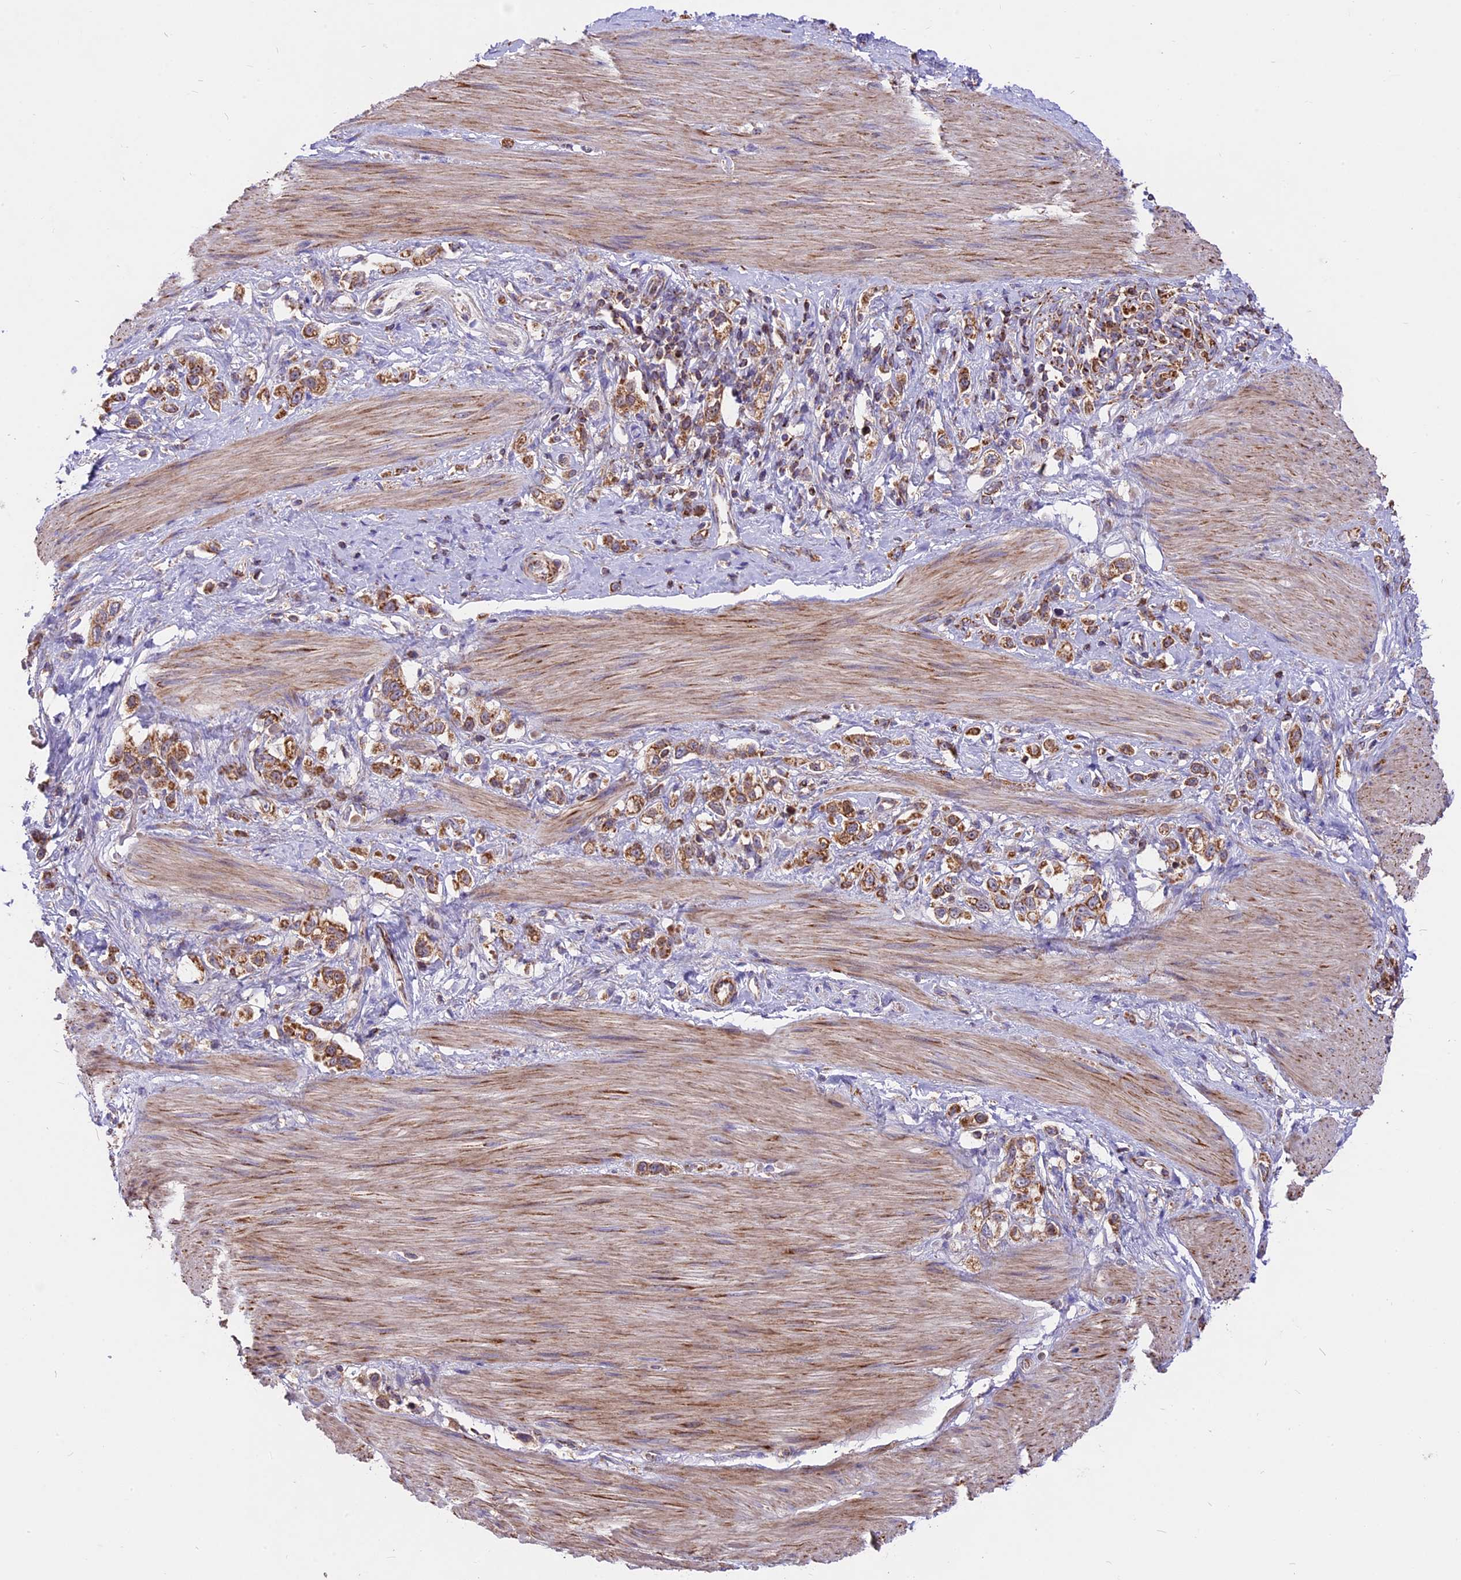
{"staining": {"intensity": "moderate", "quantity": ">75%", "location": "cytoplasmic/membranous"}, "tissue": "stomach cancer", "cell_type": "Tumor cells", "image_type": "cancer", "snomed": [{"axis": "morphology", "description": "Adenocarcinoma, NOS"}, {"axis": "topography", "description": "Stomach"}], "caption": "Protein expression analysis of stomach adenocarcinoma displays moderate cytoplasmic/membranous positivity in approximately >75% of tumor cells.", "gene": "COX17", "patient": {"sex": "female", "age": 65}}